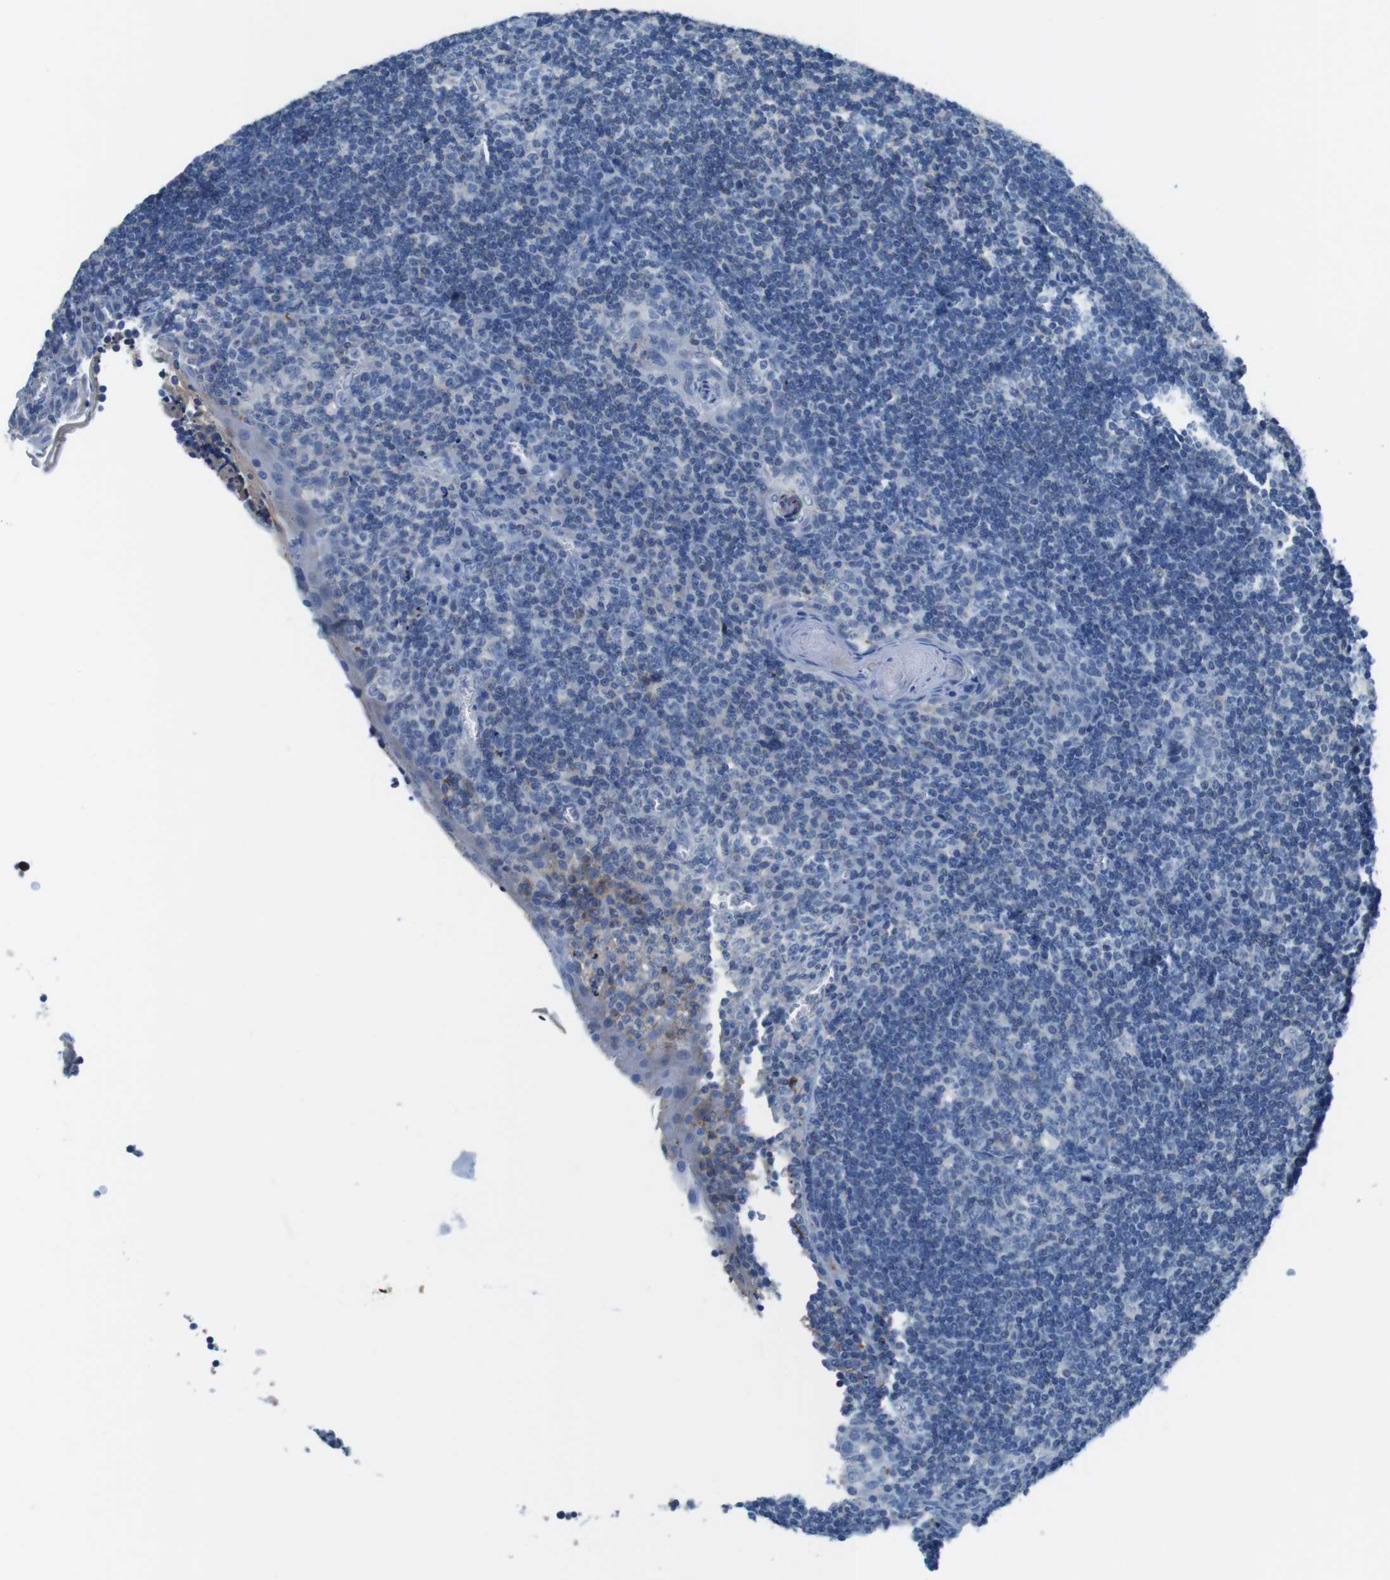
{"staining": {"intensity": "negative", "quantity": "none", "location": "none"}, "tissue": "tonsil", "cell_type": "Germinal center cells", "image_type": "normal", "snomed": [{"axis": "morphology", "description": "Normal tissue, NOS"}, {"axis": "topography", "description": "Tonsil"}], "caption": "The image demonstrates no staining of germinal center cells in unremarkable tonsil. (Stains: DAB (3,3'-diaminobenzidine) immunohistochemistry (IHC) with hematoxylin counter stain, Microscopy: brightfield microscopy at high magnification).", "gene": "TMPRSS15", "patient": {"sex": "male", "age": 37}}